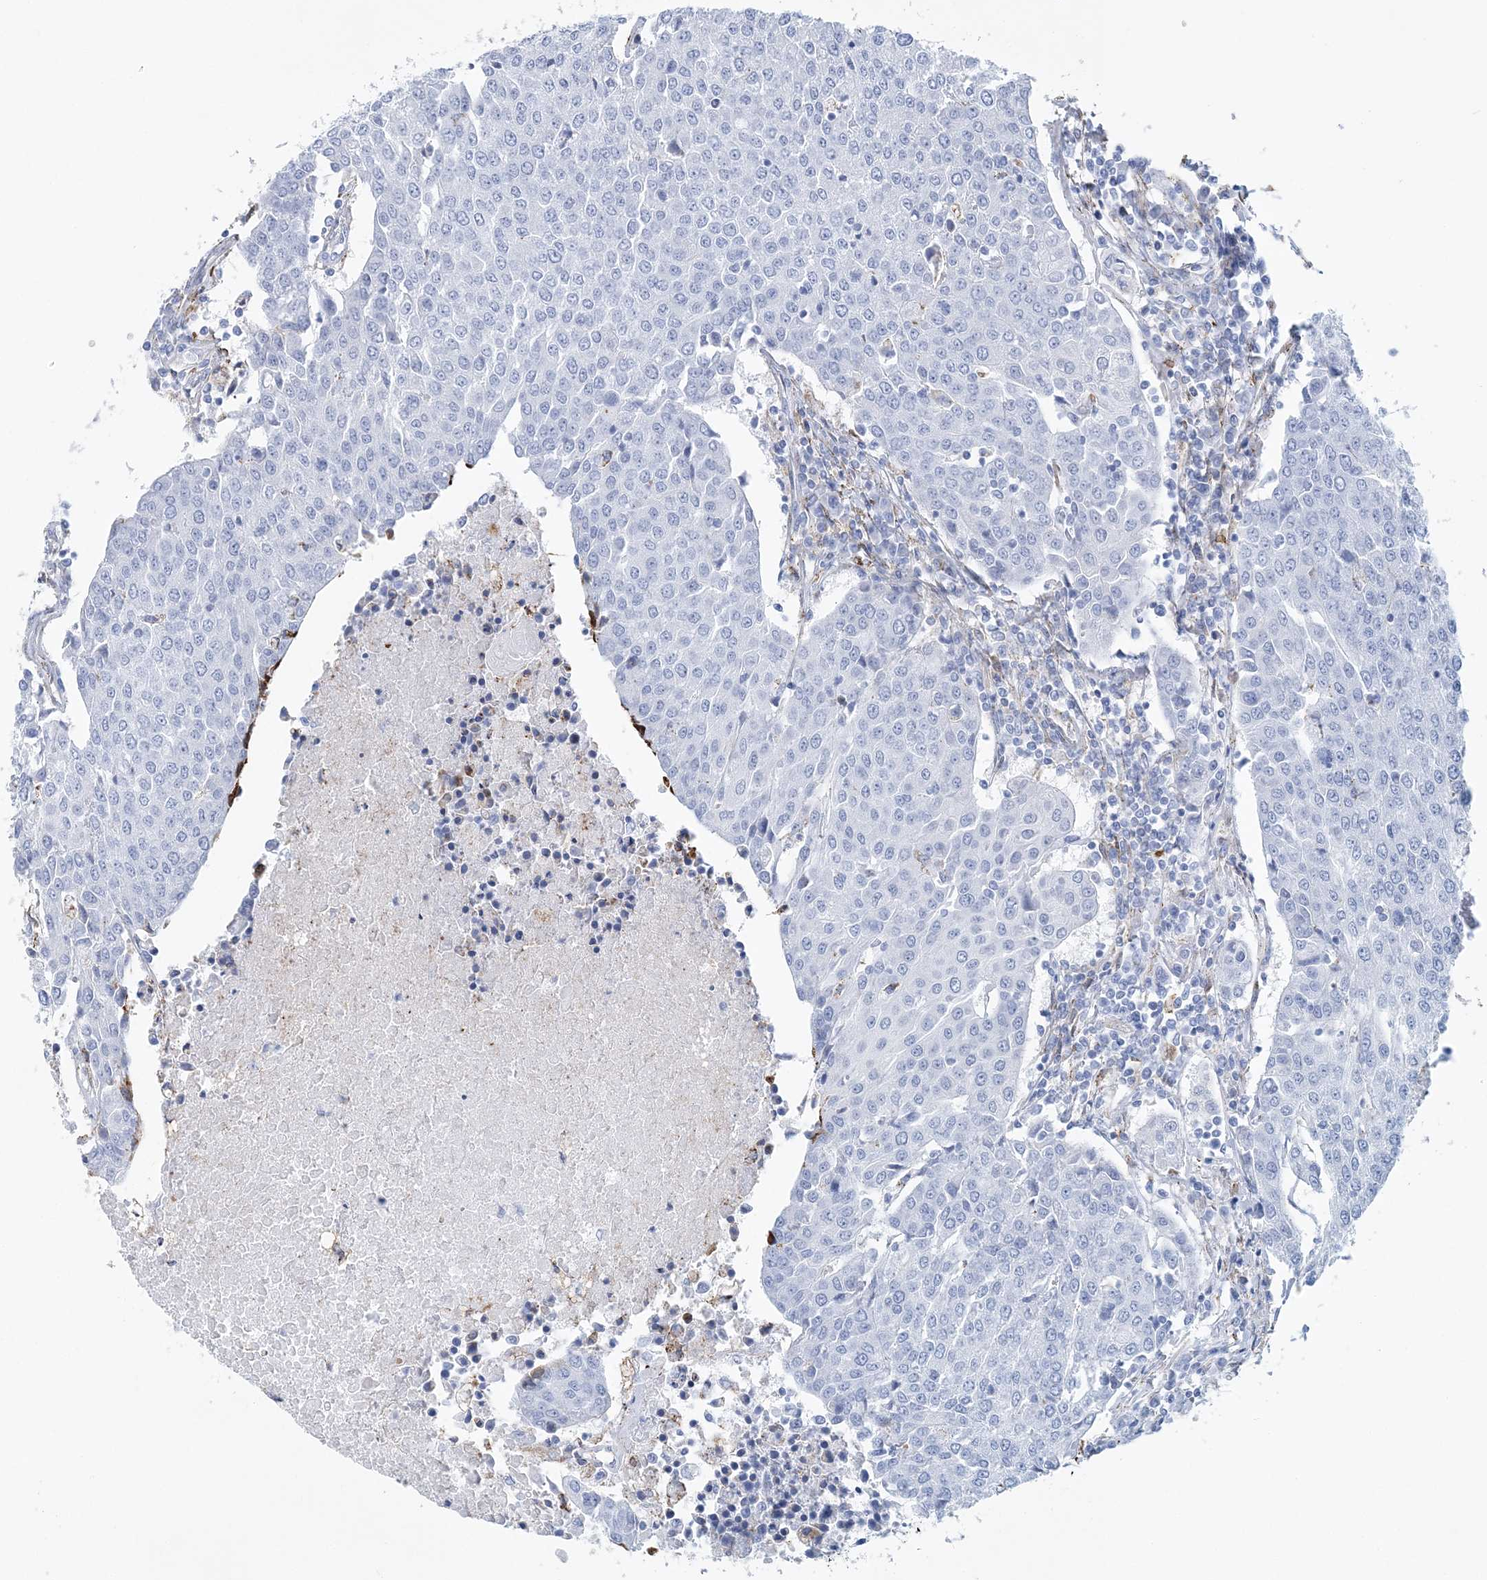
{"staining": {"intensity": "negative", "quantity": "none", "location": "none"}, "tissue": "urothelial cancer", "cell_type": "Tumor cells", "image_type": "cancer", "snomed": [{"axis": "morphology", "description": "Urothelial carcinoma, High grade"}, {"axis": "topography", "description": "Urinary bladder"}], "caption": "Immunohistochemistry (IHC) of urothelial carcinoma (high-grade) reveals no staining in tumor cells.", "gene": "NKX6-1", "patient": {"sex": "female", "age": 85}}